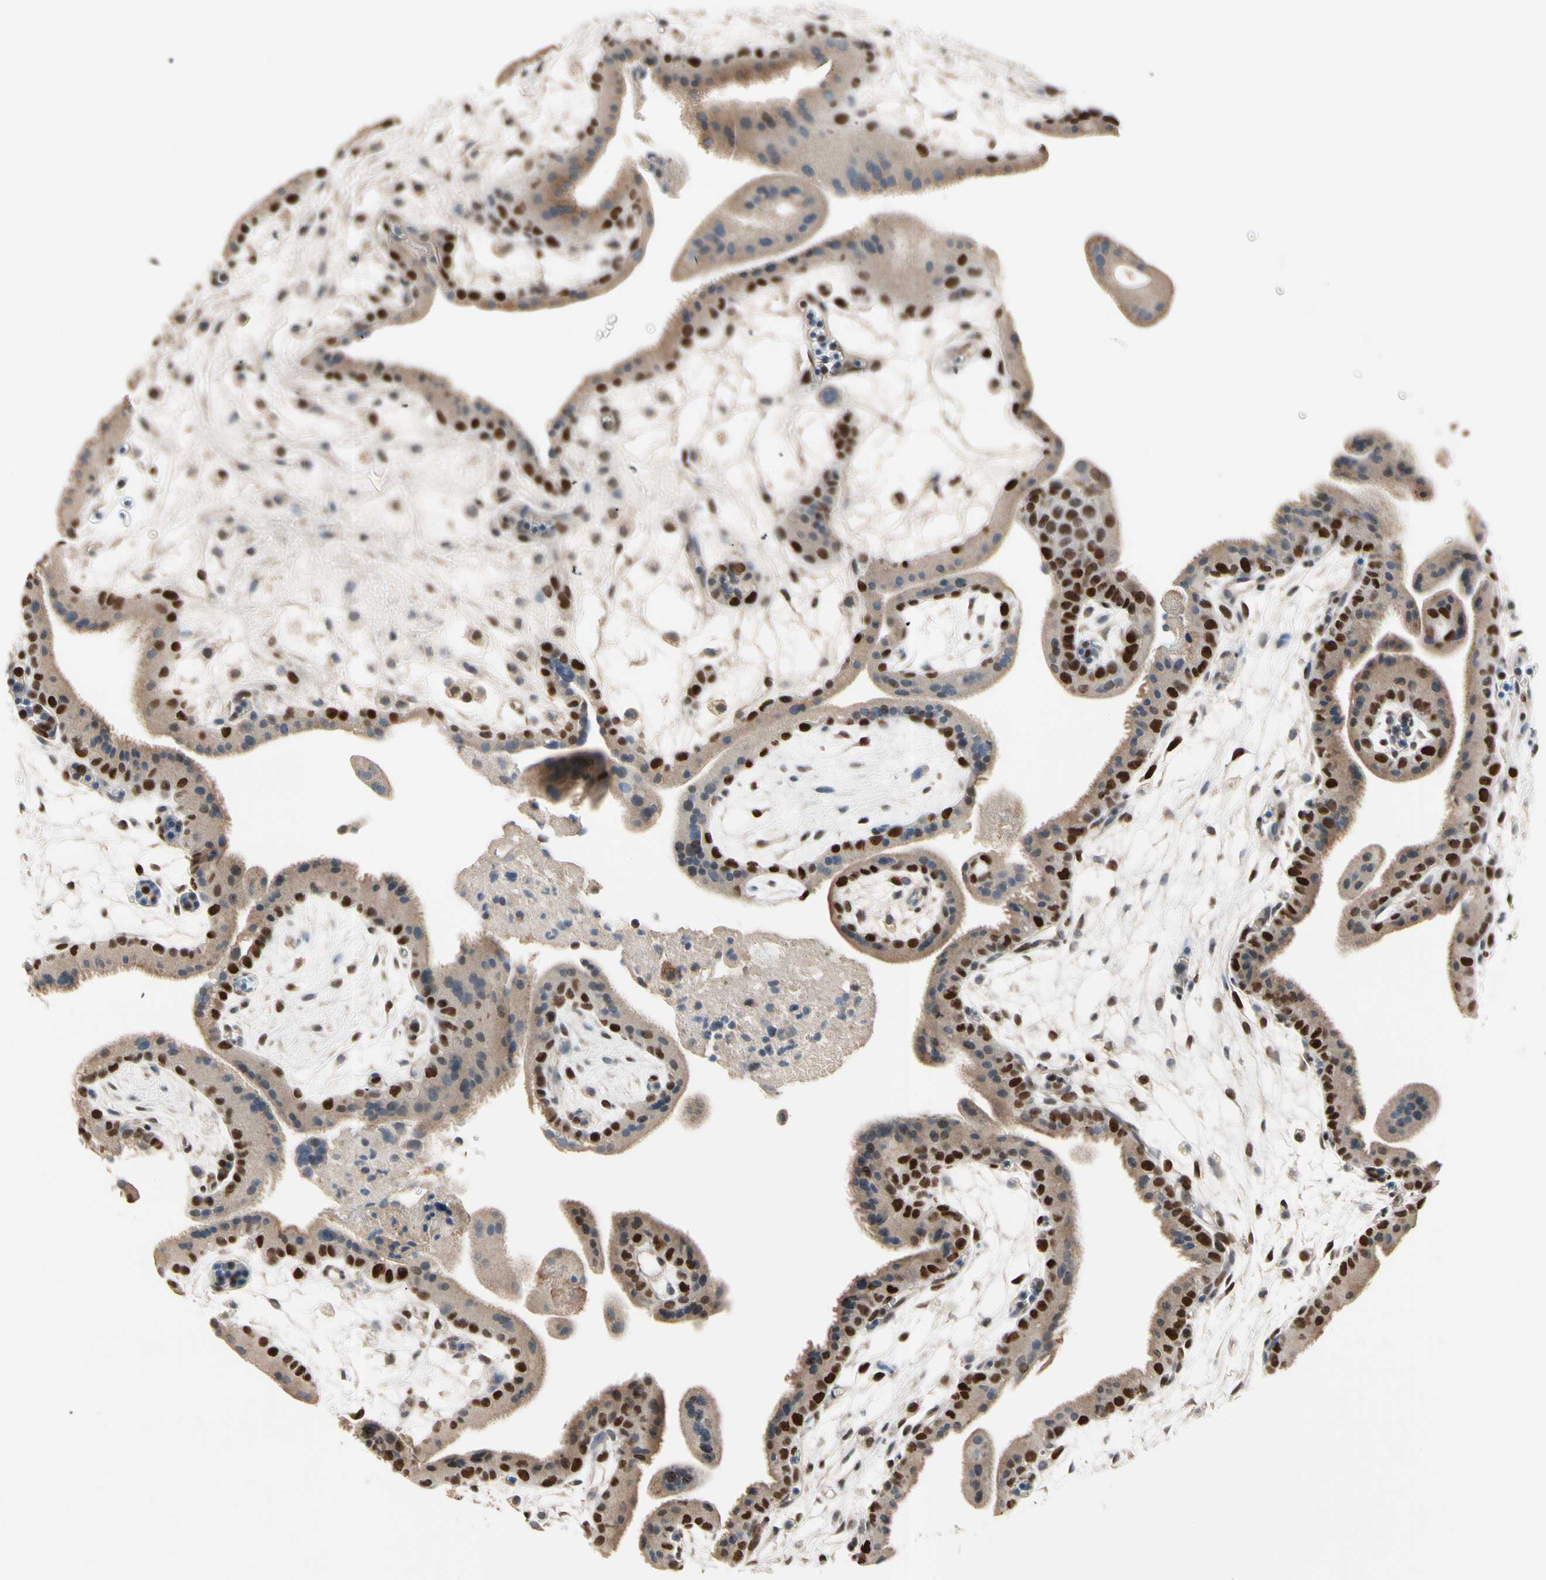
{"staining": {"intensity": "strong", "quantity": "25%-75%", "location": "nuclear"}, "tissue": "placenta", "cell_type": "Trophoblastic cells", "image_type": "normal", "snomed": [{"axis": "morphology", "description": "Normal tissue, NOS"}, {"axis": "topography", "description": "Placenta"}], "caption": "Protein expression analysis of normal placenta shows strong nuclear staining in about 25%-75% of trophoblastic cells. (brown staining indicates protein expression, while blue staining denotes nuclei).", "gene": "ZKSCAN3", "patient": {"sex": "female", "age": 19}}